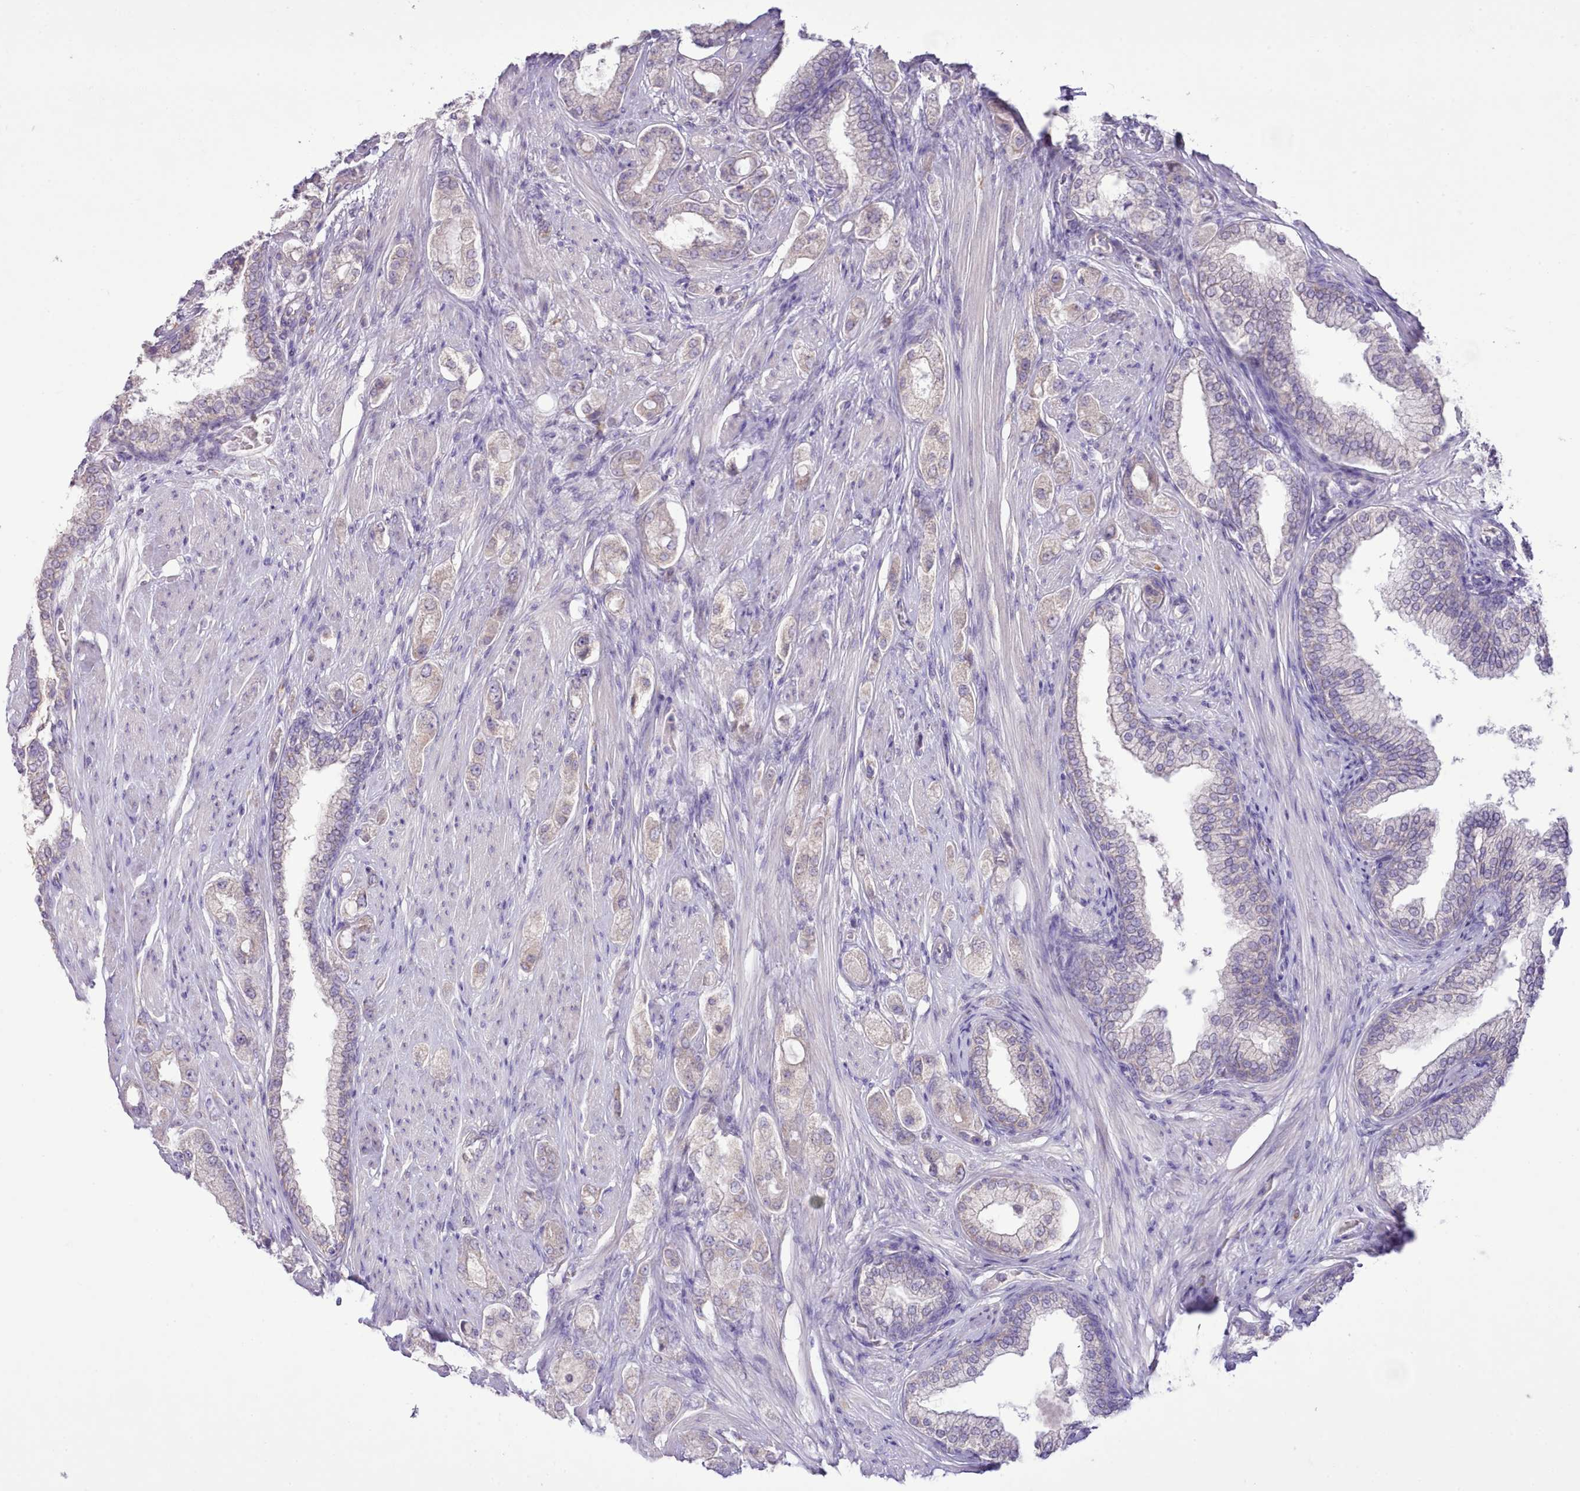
{"staining": {"intensity": "negative", "quantity": "none", "location": "none"}, "tissue": "prostate cancer", "cell_type": "Tumor cells", "image_type": "cancer", "snomed": [{"axis": "morphology", "description": "Adenocarcinoma, High grade"}, {"axis": "topography", "description": "Prostate"}], "caption": "Tumor cells show no significant protein positivity in prostate high-grade adenocarcinoma.", "gene": "CCL1", "patient": {"sex": "male", "age": 68}}